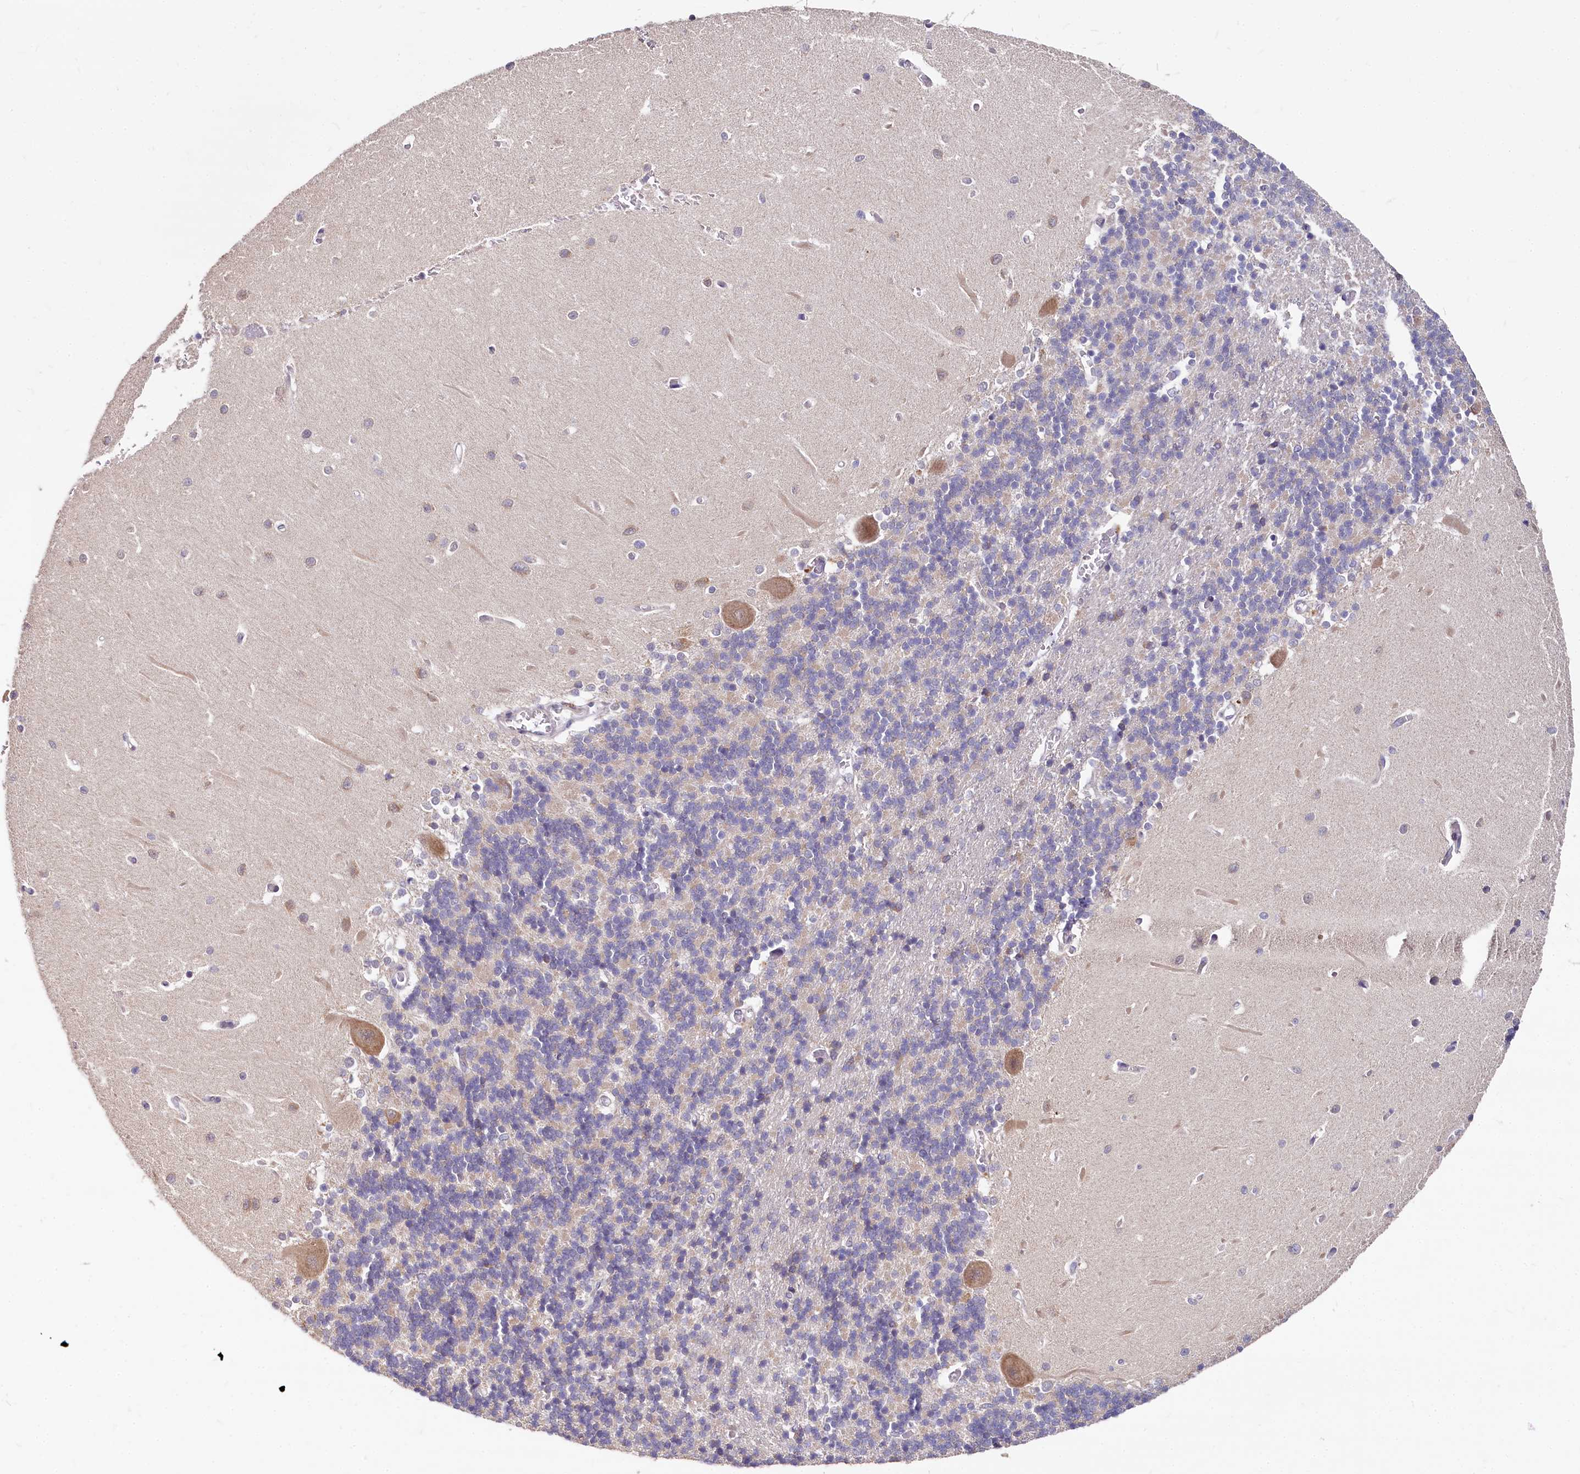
{"staining": {"intensity": "negative", "quantity": "none", "location": "none"}, "tissue": "cerebellum", "cell_type": "Cells in granular layer", "image_type": "normal", "snomed": [{"axis": "morphology", "description": "Normal tissue, NOS"}, {"axis": "topography", "description": "Cerebellum"}], "caption": "DAB (3,3'-diaminobenzidine) immunohistochemical staining of unremarkable human cerebellum reveals no significant positivity in cells in granular layer. Brightfield microscopy of immunohistochemistry stained with DAB (3,3'-diaminobenzidine) (brown) and hematoxylin (blue), captured at high magnification.", "gene": "EIF2B2", "patient": {"sex": "male", "age": 37}}